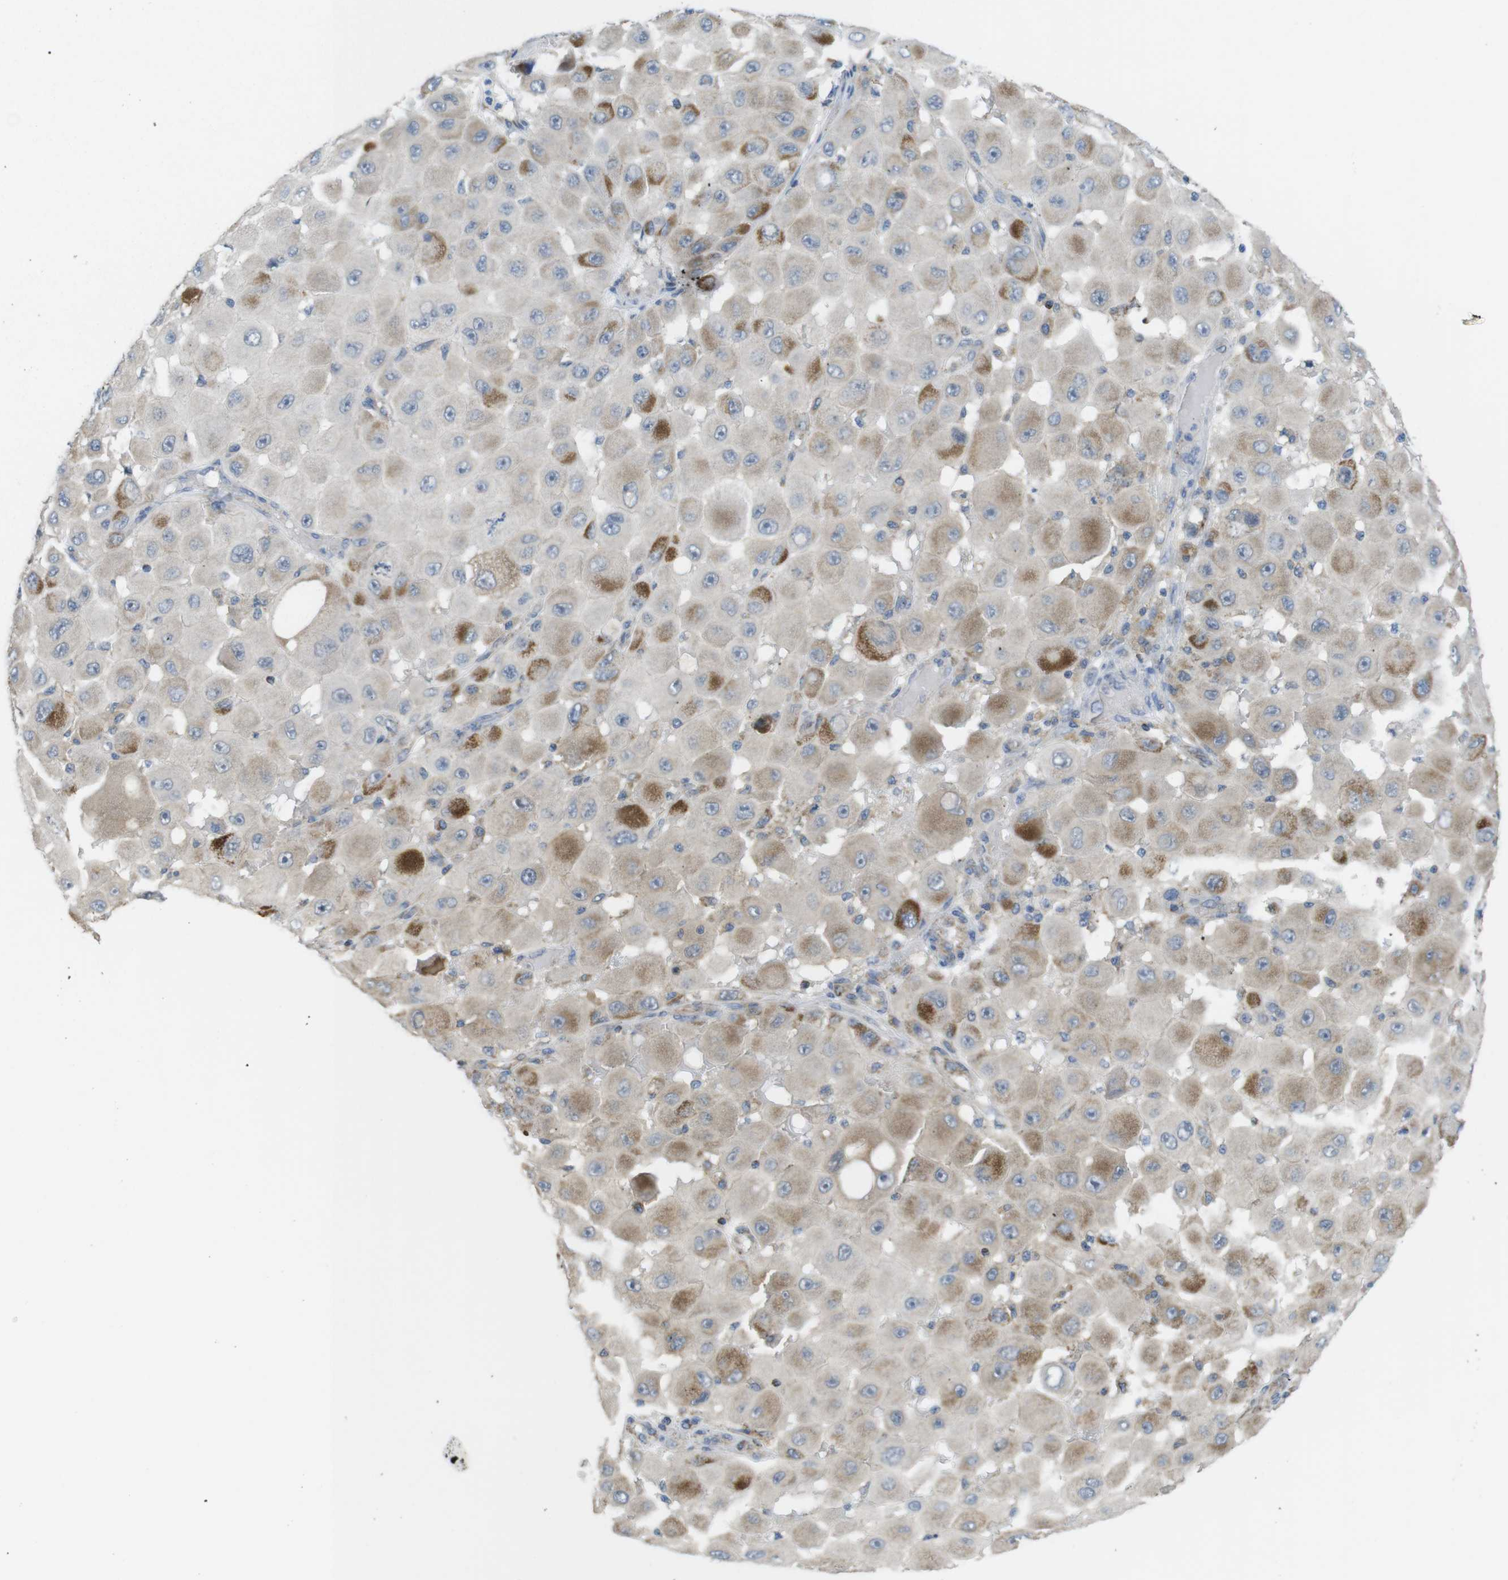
{"staining": {"intensity": "weak", "quantity": "25%-75%", "location": "cytoplasmic/membranous"}, "tissue": "melanoma", "cell_type": "Tumor cells", "image_type": "cancer", "snomed": [{"axis": "morphology", "description": "Malignant melanoma, NOS"}, {"axis": "topography", "description": "Skin"}], "caption": "An immunohistochemistry (IHC) histopathology image of neoplastic tissue is shown. Protein staining in brown labels weak cytoplasmic/membranous positivity in melanoma within tumor cells.", "gene": "GRIK2", "patient": {"sex": "female", "age": 81}}